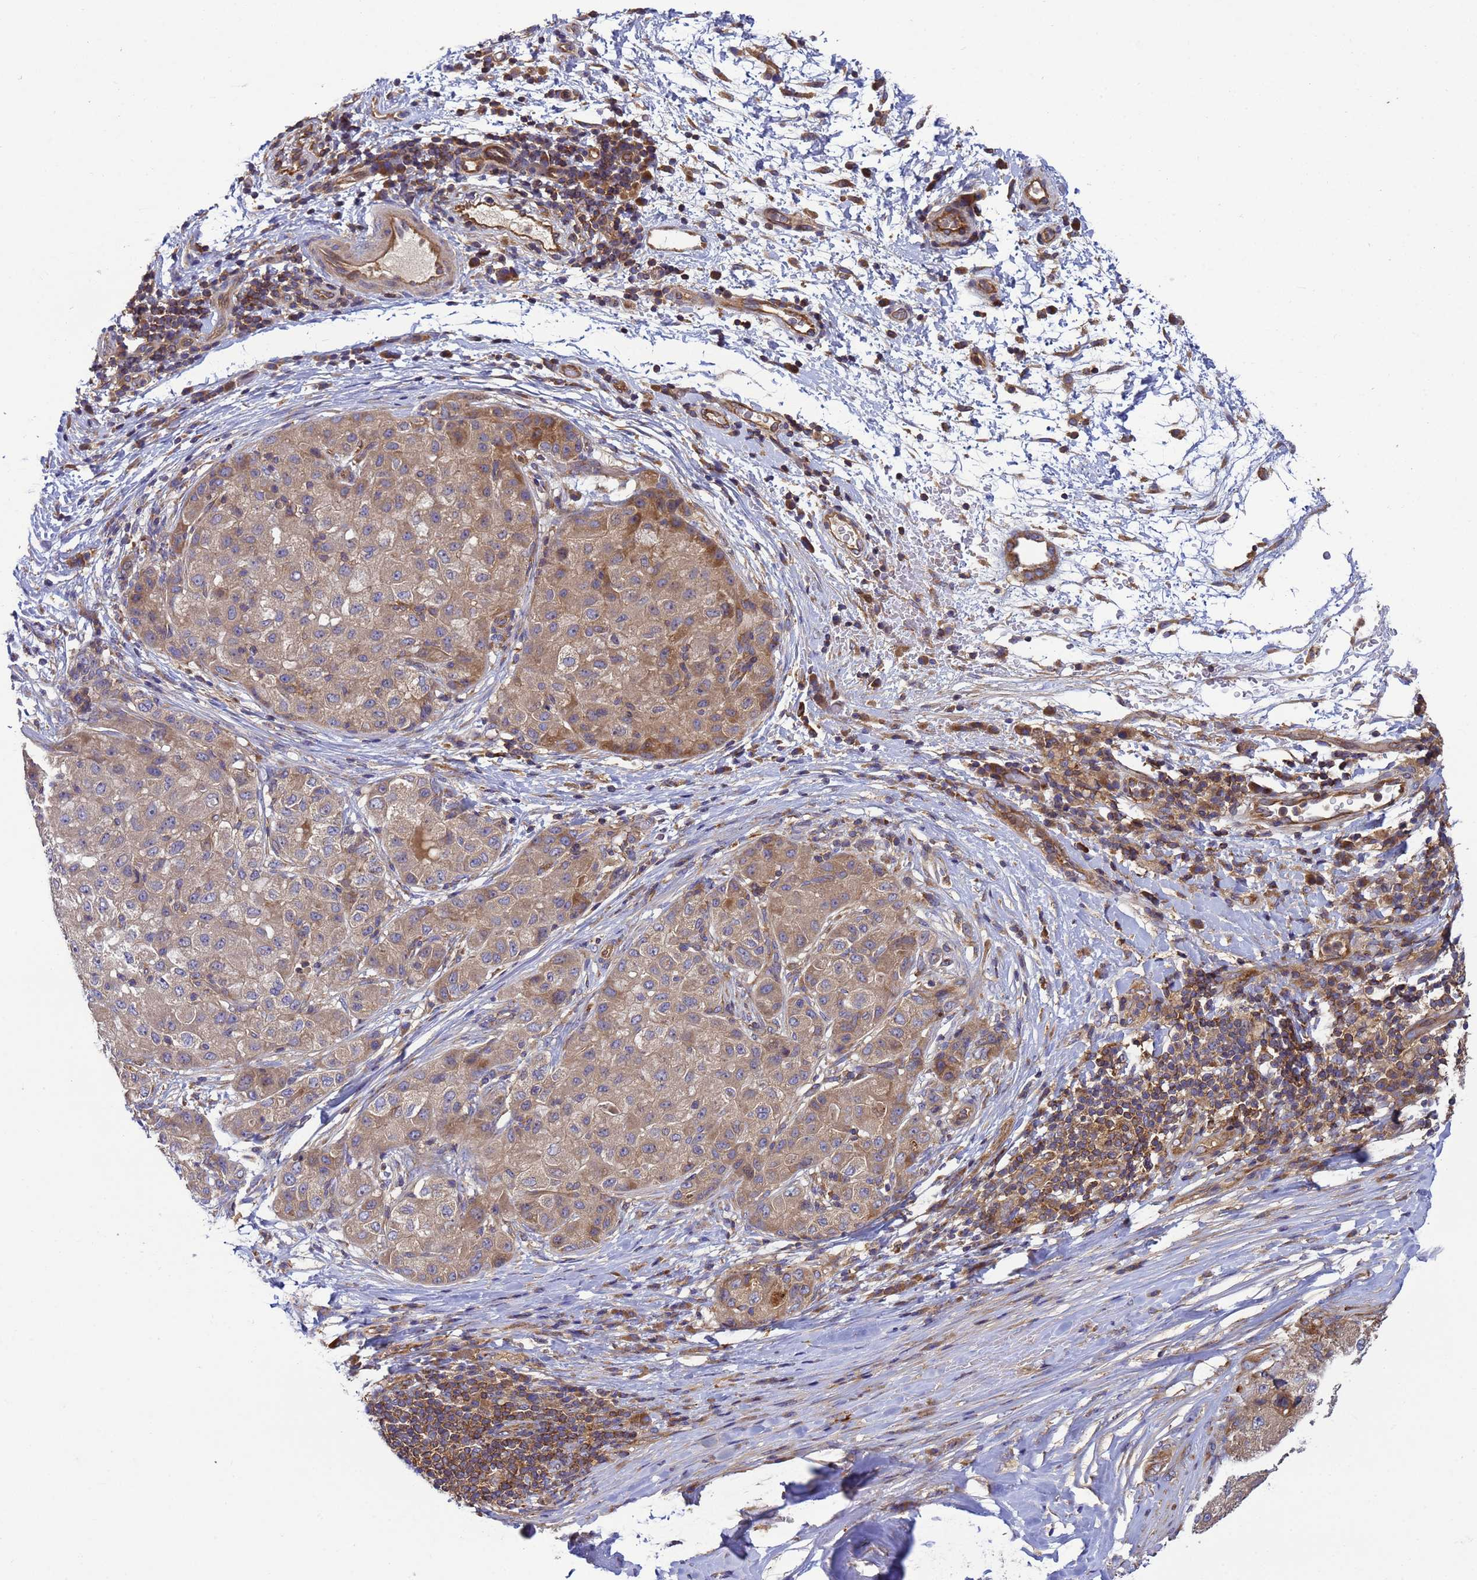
{"staining": {"intensity": "moderate", "quantity": "25%-75%", "location": "cytoplasmic/membranous"}, "tissue": "liver cancer", "cell_type": "Tumor cells", "image_type": "cancer", "snomed": [{"axis": "morphology", "description": "Carcinoma, Hepatocellular, NOS"}, {"axis": "topography", "description": "Liver"}], "caption": "Moderate cytoplasmic/membranous protein expression is seen in about 25%-75% of tumor cells in liver cancer.", "gene": "BECN1", "patient": {"sex": "male", "age": 80}}